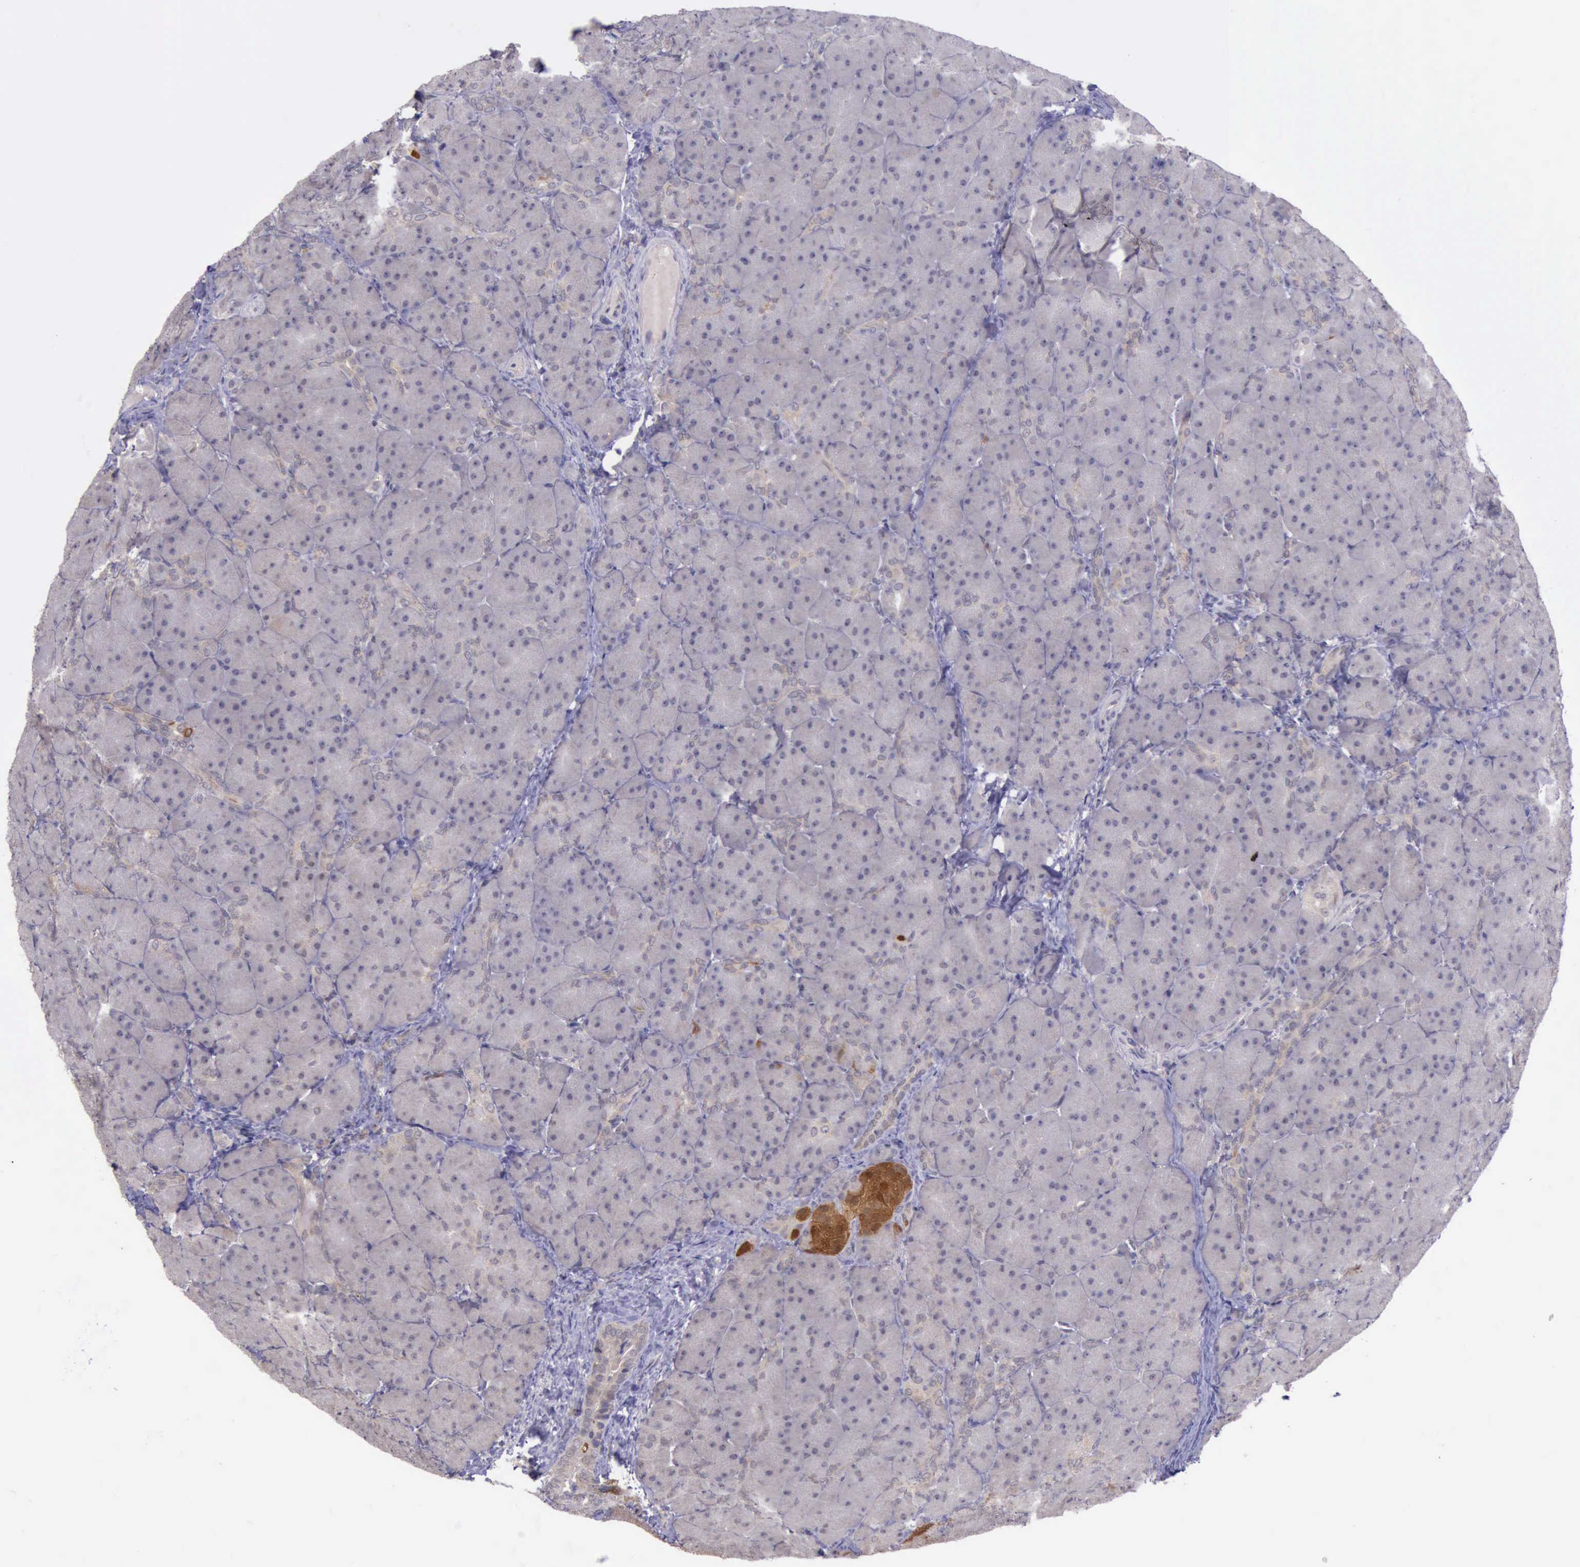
{"staining": {"intensity": "negative", "quantity": "none", "location": "none"}, "tissue": "pancreas", "cell_type": "Exocrine glandular cells", "image_type": "normal", "snomed": [{"axis": "morphology", "description": "Normal tissue, NOS"}, {"axis": "topography", "description": "Pancreas"}], "caption": "This is a histopathology image of immunohistochemistry (IHC) staining of unremarkable pancreas, which shows no positivity in exocrine glandular cells.", "gene": "PLEK2", "patient": {"sex": "male", "age": 66}}